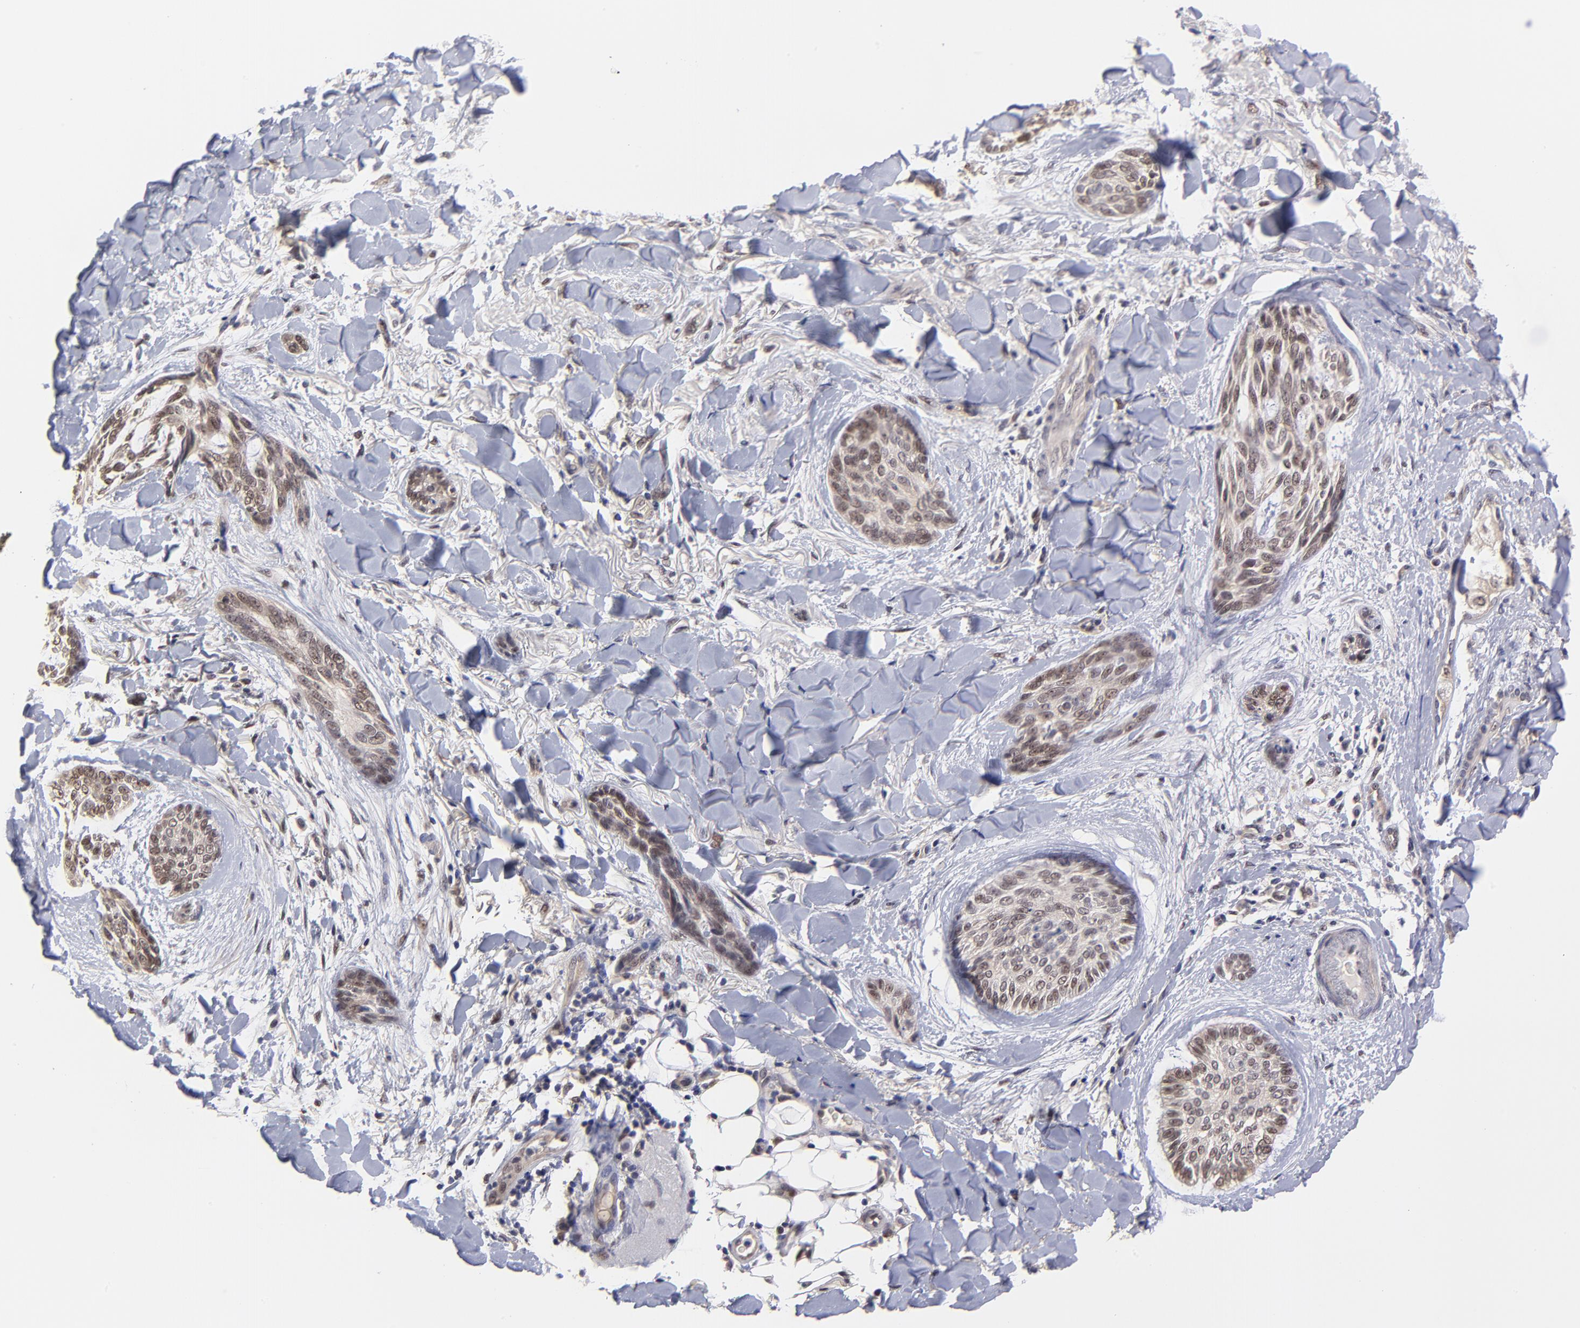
{"staining": {"intensity": "weak", "quantity": ">75%", "location": "cytoplasmic/membranous"}, "tissue": "skin cancer", "cell_type": "Tumor cells", "image_type": "cancer", "snomed": [{"axis": "morphology", "description": "Normal tissue, NOS"}, {"axis": "morphology", "description": "Basal cell carcinoma"}, {"axis": "topography", "description": "Skin"}], "caption": "Weak cytoplasmic/membranous positivity for a protein is present in about >75% of tumor cells of skin cancer using IHC.", "gene": "UBE2E3", "patient": {"sex": "female", "age": 71}}